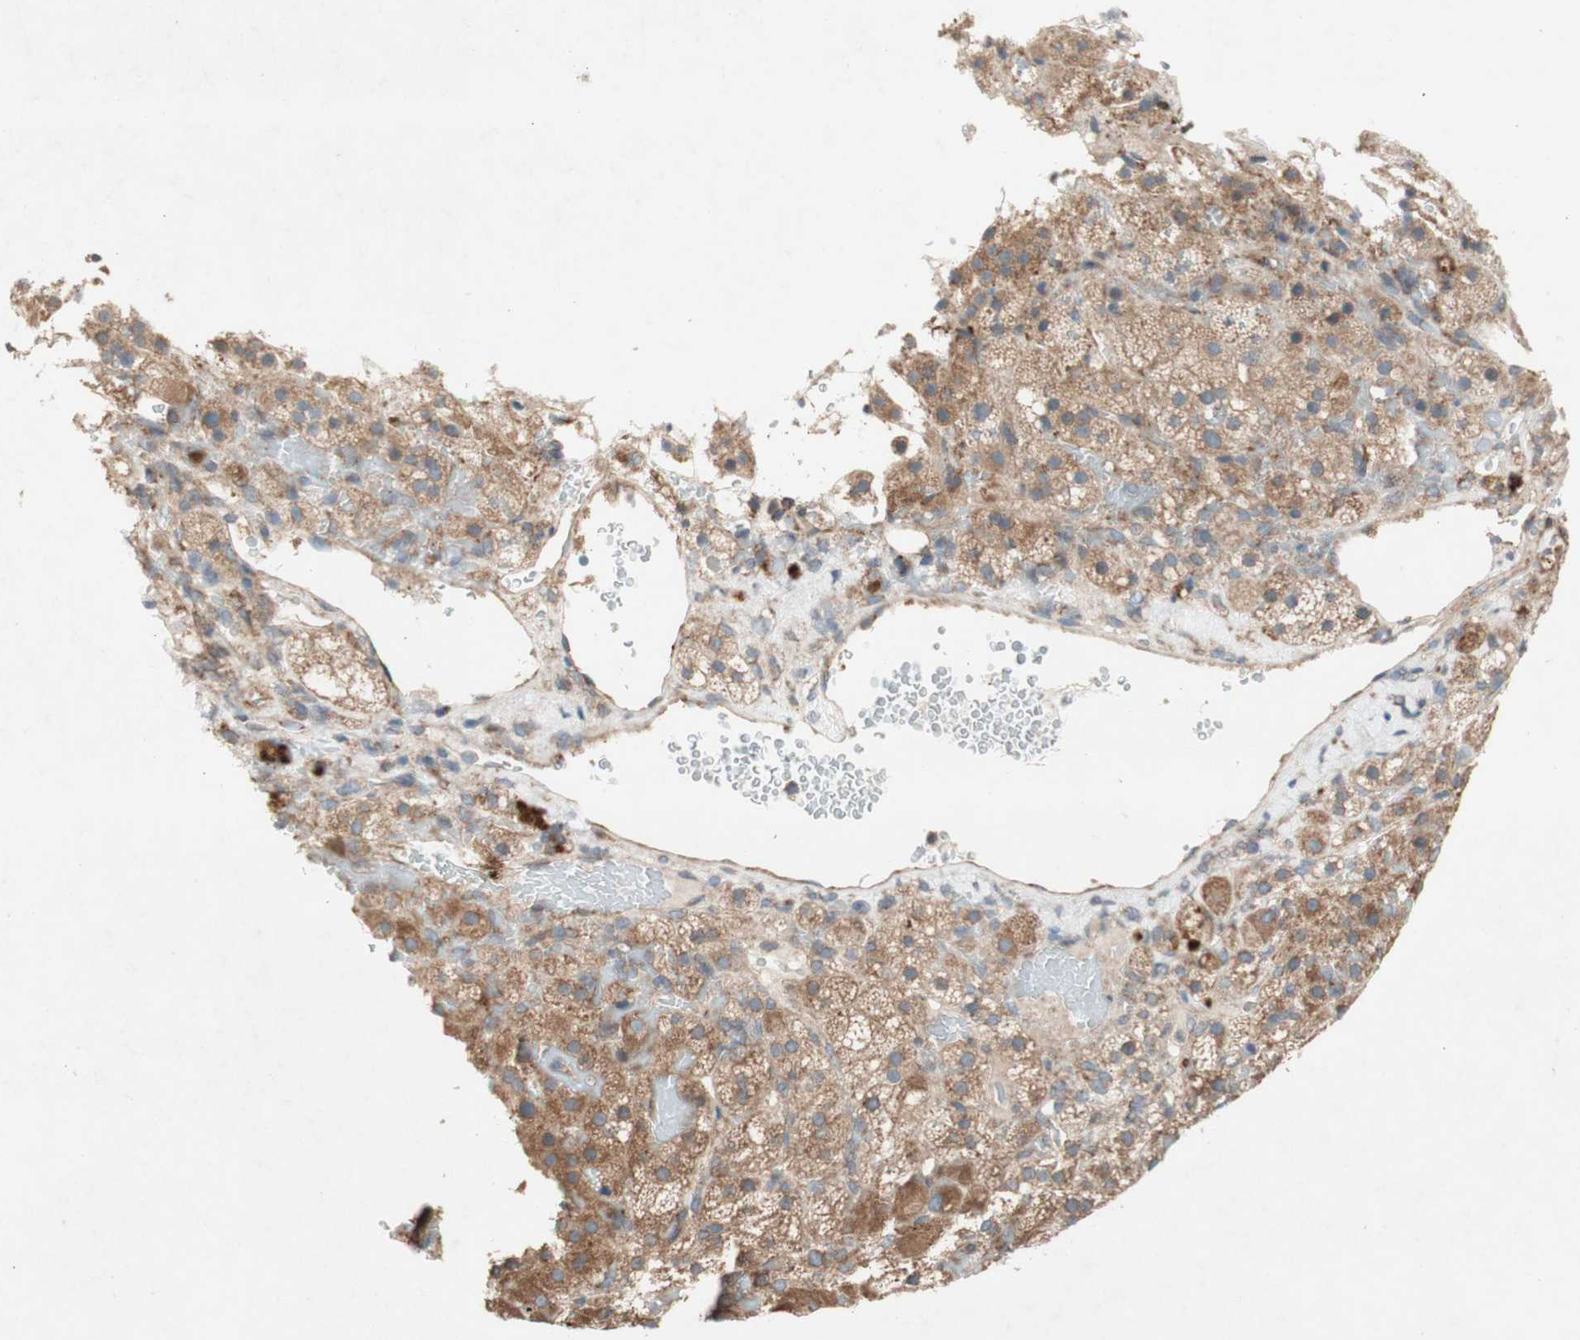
{"staining": {"intensity": "moderate", "quantity": ">75%", "location": "cytoplasmic/membranous"}, "tissue": "adrenal gland", "cell_type": "Glandular cells", "image_type": "normal", "snomed": [{"axis": "morphology", "description": "Normal tissue, NOS"}, {"axis": "topography", "description": "Adrenal gland"}], "caption": "Adrenal gland stained with a brown dye reveals moderate cytoplasmic/membranous positive expression in about >75% of glandular cells.", "gene": "SOCS2", "patient": {"sex": "female", "age": 59}}